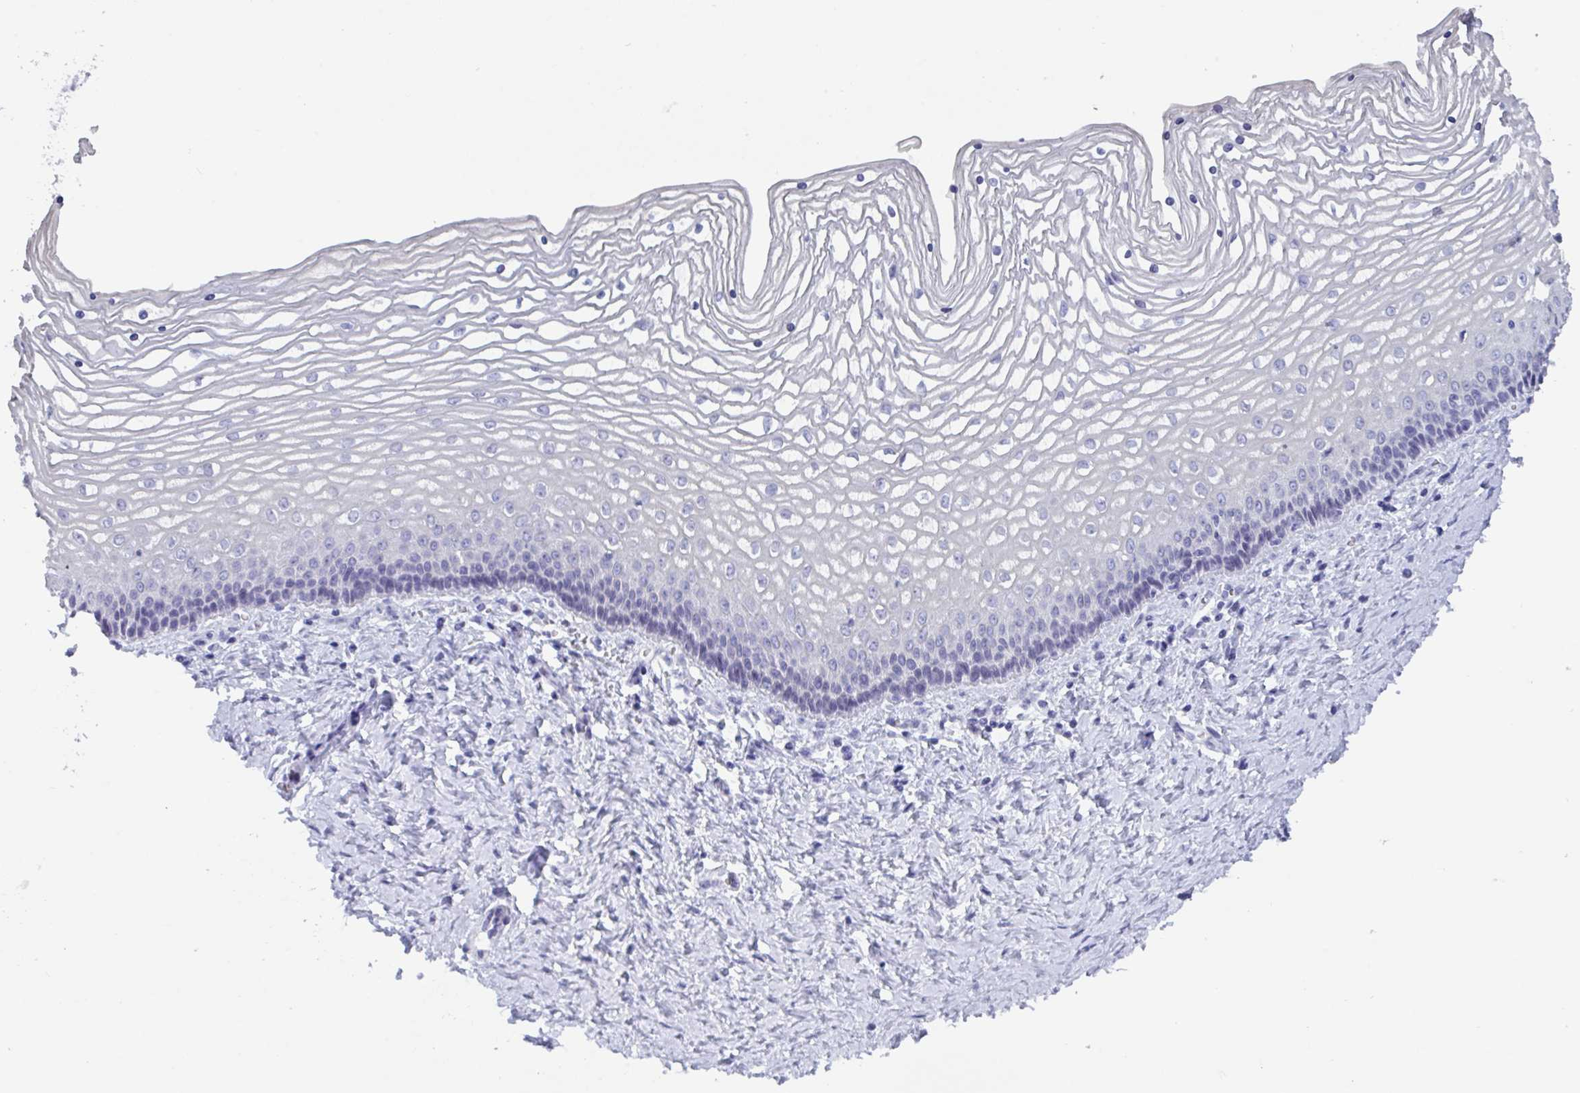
{"staining": {"intensity": "negative", "quantity": "none", "location": "none"}, "tissue": "vagina", "cell_type": "Squamous epithelial cells", "image_type": "normal", "snomed": [{"axis": "morphology", "description": "Normal tissue, NOS"}, {"axis": "topography", "description": "Vagina"}], "caption": "Immunohistochemistry of normal human vagina demonstrates no staining in squamous epithelial cells. Nuclei are stained in blue.", "gene": "CDX4", "patient": {"sex": "female", "age": 45}}